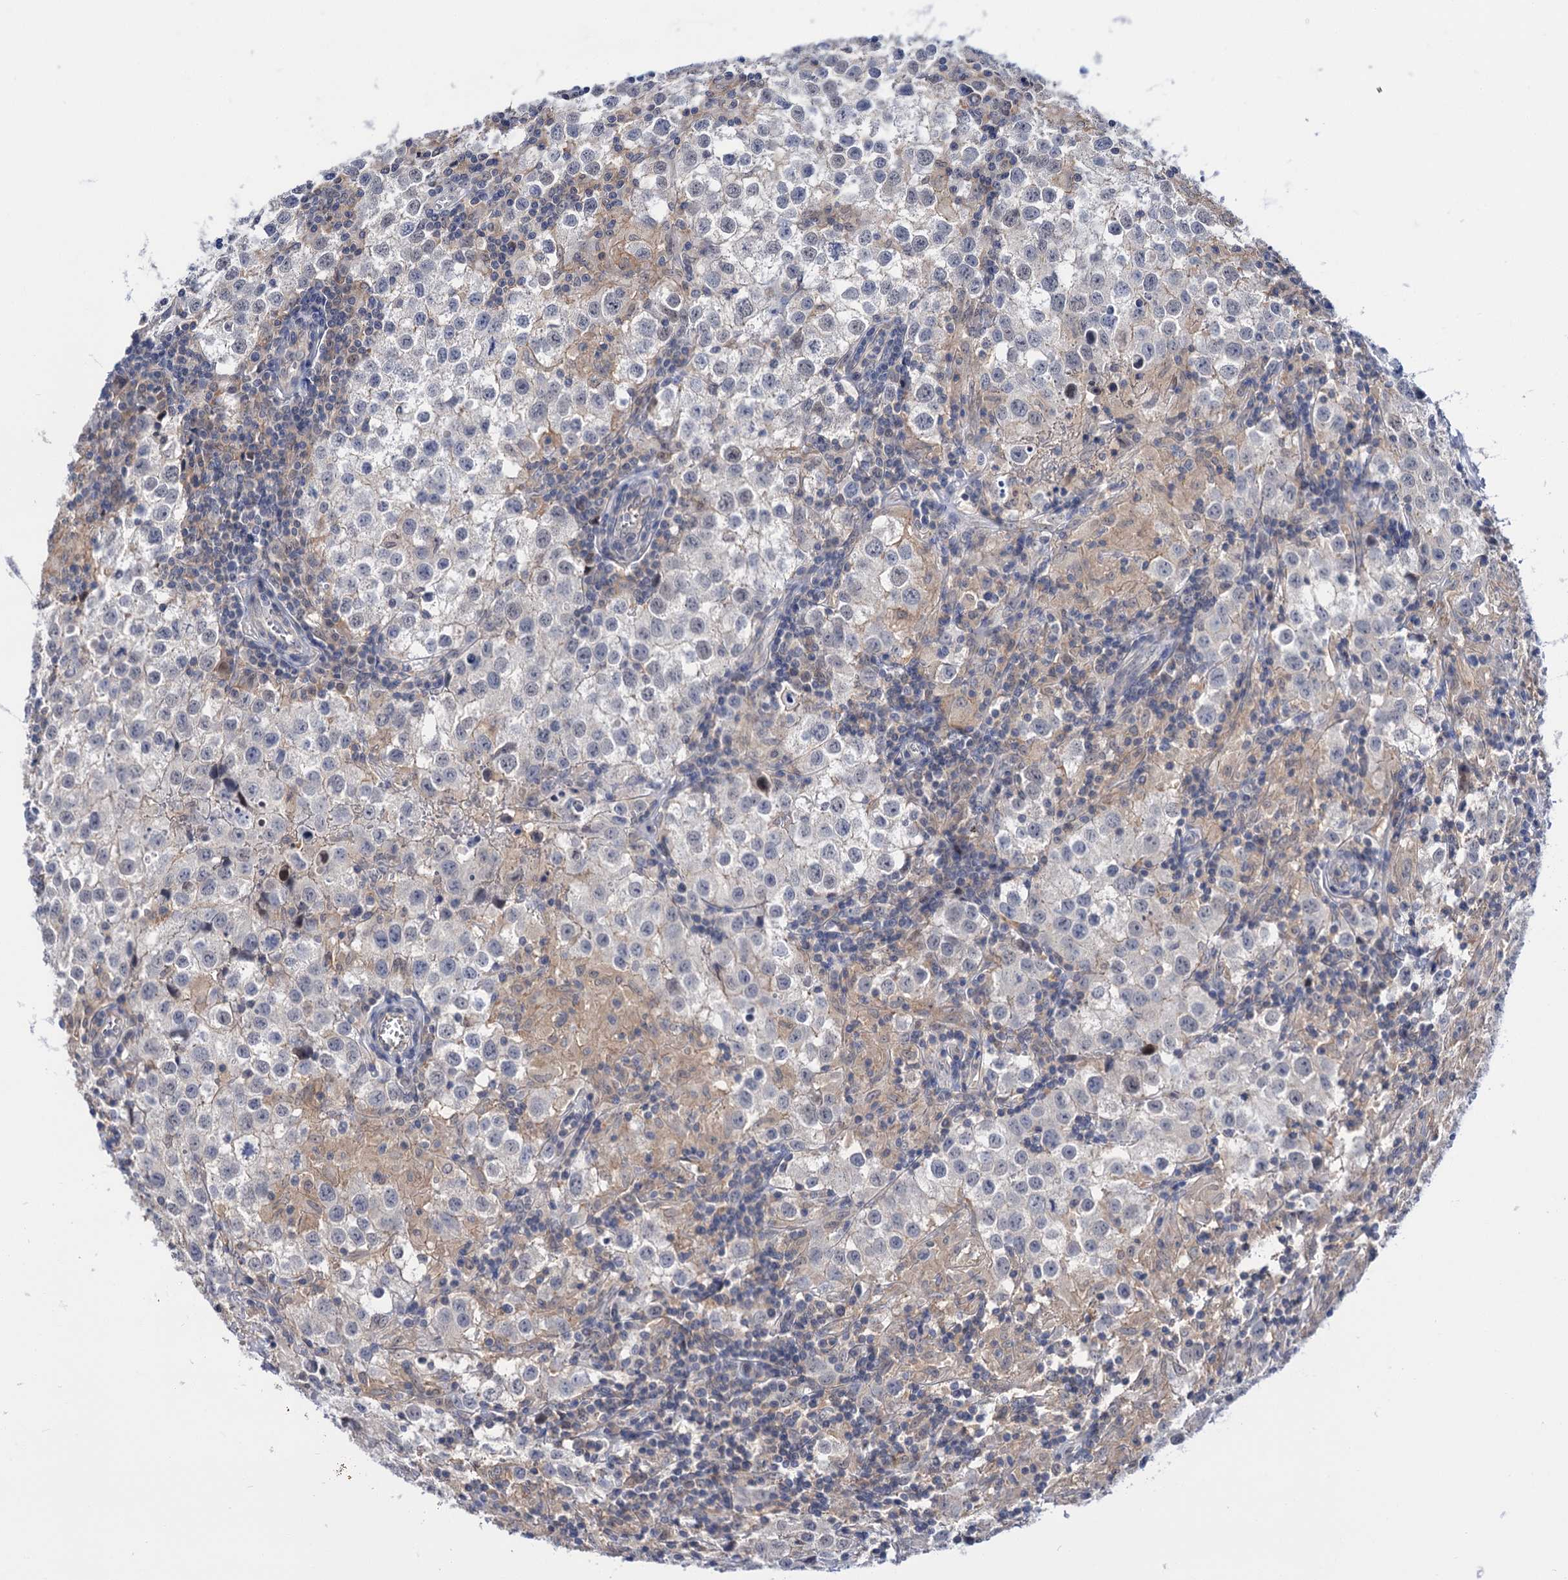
{"staining": {"intensity": "weak", "quantity": "25%-75%", "location": "nuclear"}, "tissue": "testis cancer", "cell_type": "Tumor cells", "image_type": "cancer", "snomed": [{"axis": "morphology", "description": "Seminoma, NOS"}, {"axis": "morphology", "description": "Carcinoma, Embryonal, NOS"}, {"axis": "topography", "description": "Testis"}], "caption": "Tumor cells reveal weak nuclear staining in approximately 25%-75% of cells in testis cancer. The protein of interest is stained brown, and the nuclei are stained in blue (DAB (3,3'-diaminobenzidine) IHC with brightfield microscopy, high magnification).", "gene": "NEK10", "patient": {"sex": "male", "age": 43}}